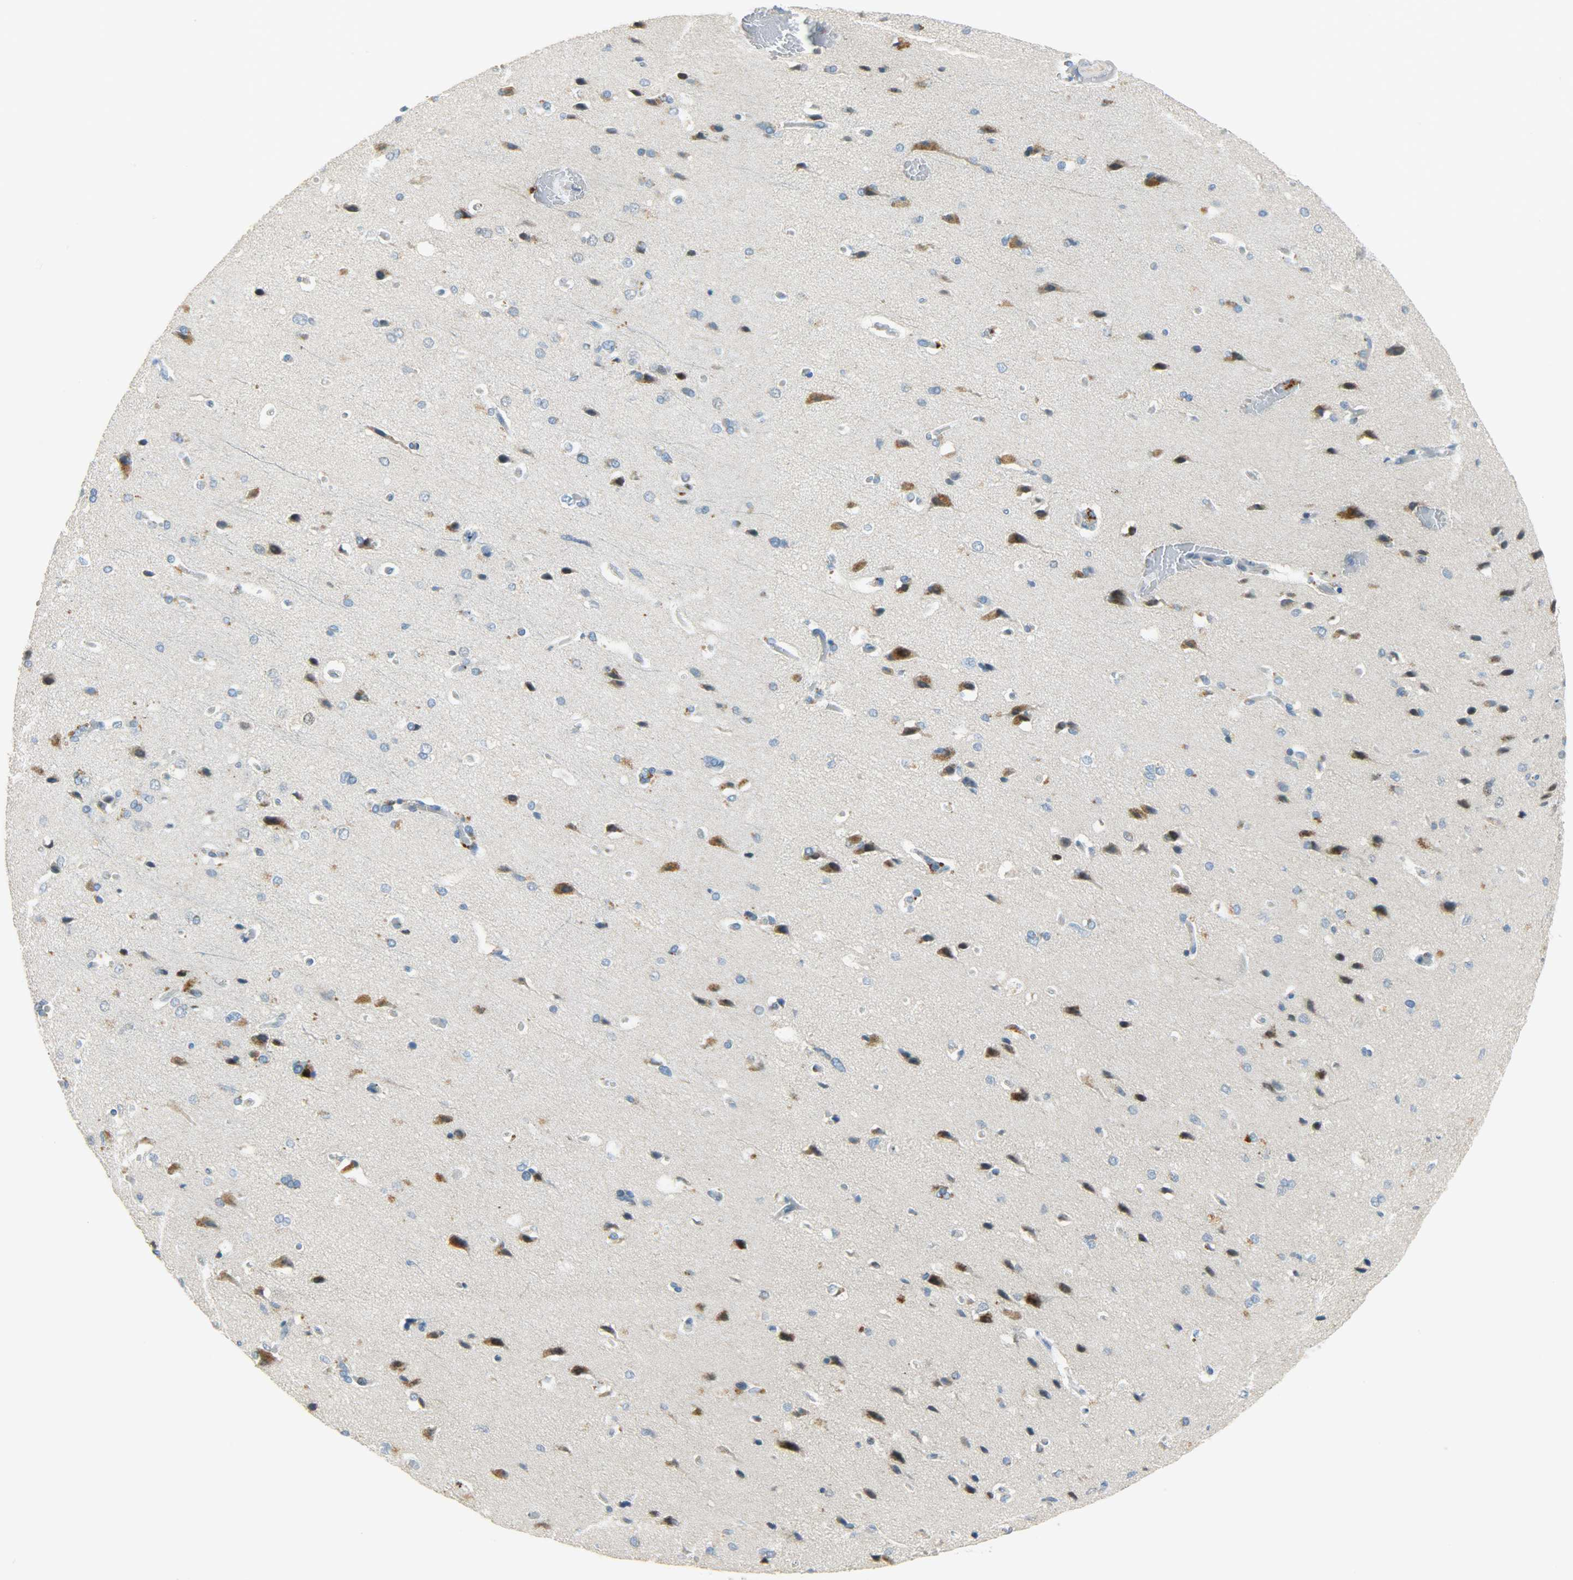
{"staining": {"intensity": "negative", "quantity": "none", "location": "none"}, "tissue": "cerebral cortex", "cell_type": "Endothelial cells", "image_type": "normal", "snomed": [{"axis": "morphology", "description": "Normal tissue, NOS"}, {"axis": "topography", "description": "Cerebral cortex"}], "caption": "Micrograph shows no significant protein expression in endothelial cells of benign cerebral cortex. (Stains: DAB immunohistochemistry with hematoxylin counter stain, Microscopy: brightfield microscopy at high magnification).", "gene": "JUNB", "patient": {"sex": "male", "age": 62}}